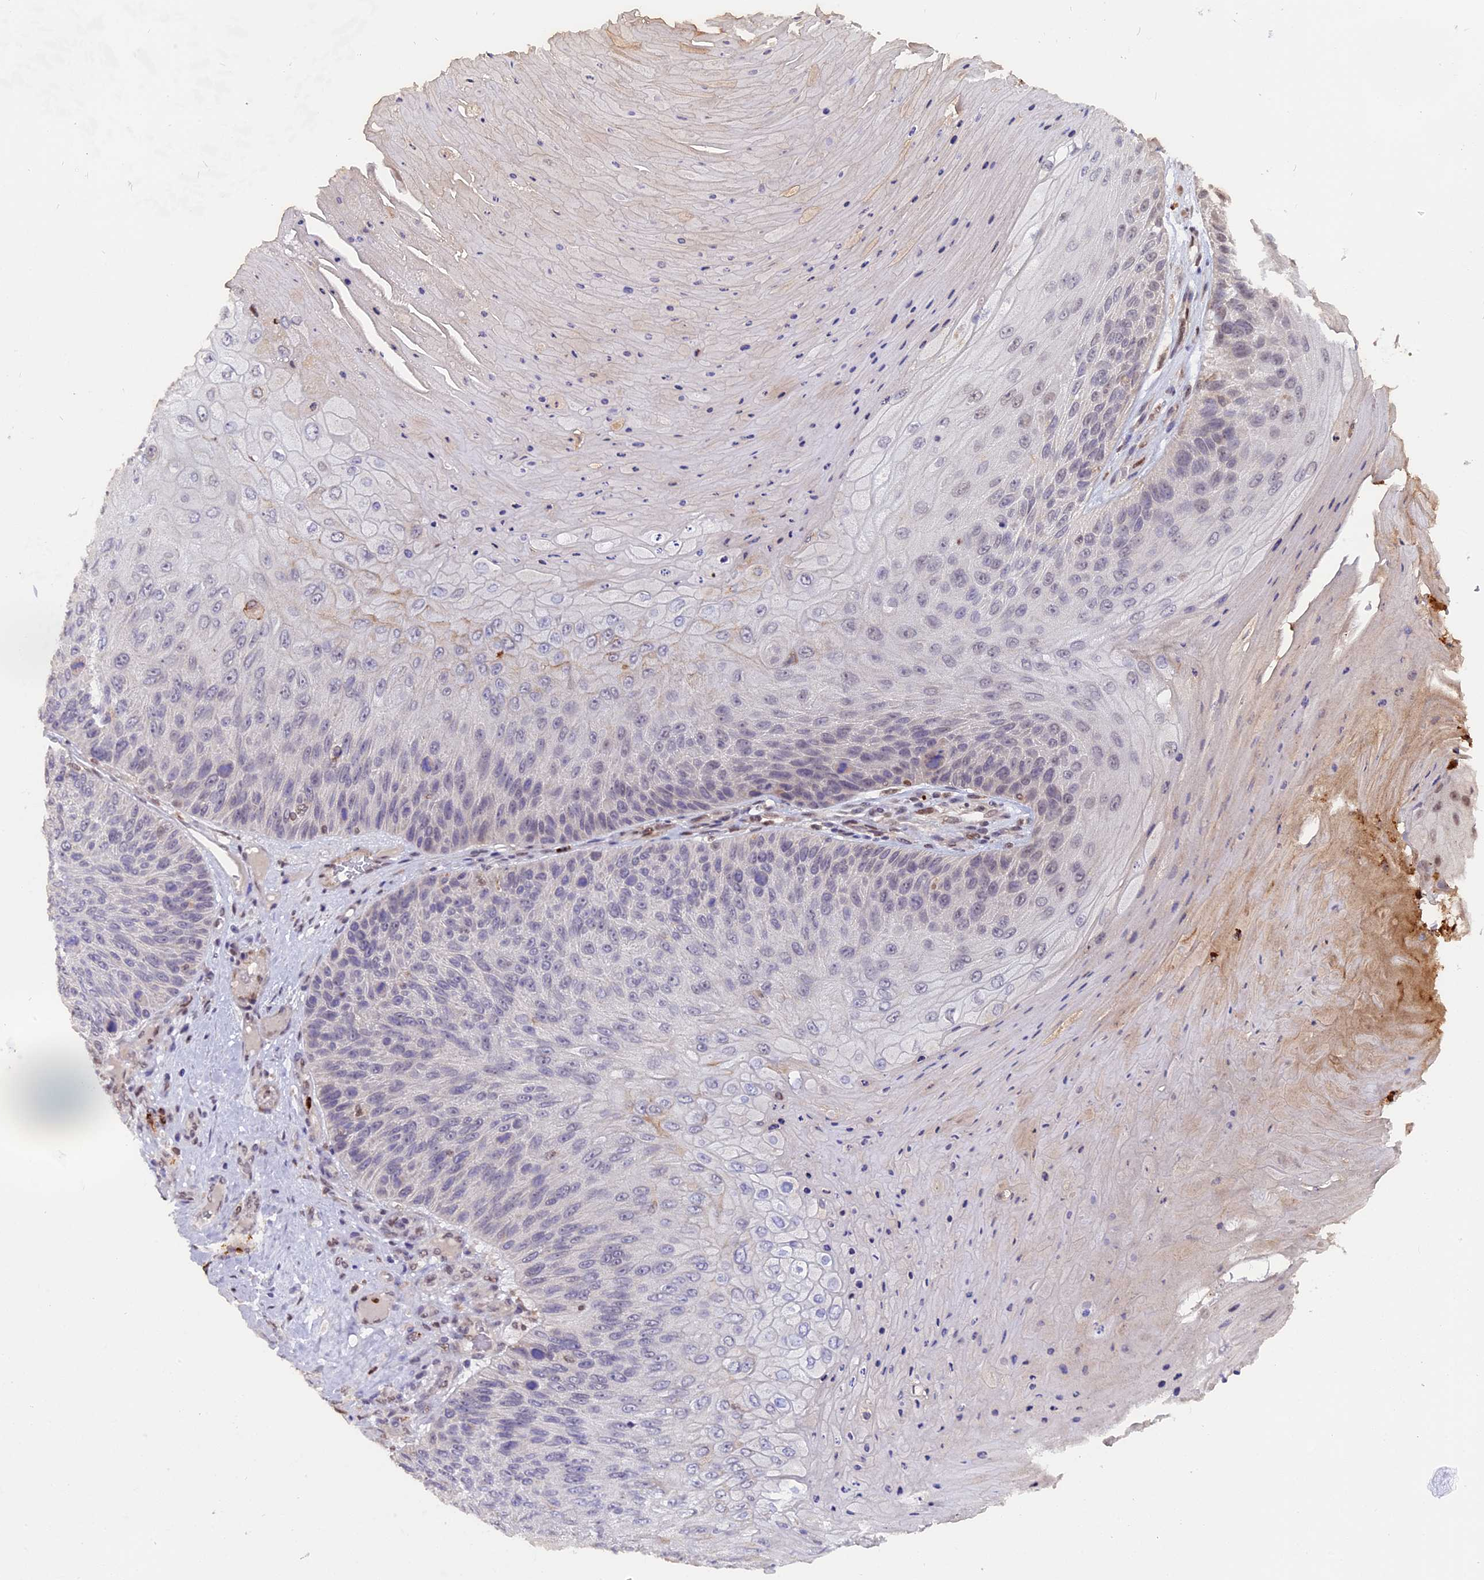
{"staining": {"intensity": "negative", "quantity": "none", "location": "none"}, "tissue": "skin cancer", "cell_type": "Tumor cells", "image_type": "cancer", "snomed": [{"axis": "morphology", "description": "Squamous cell carcinoma, NOS"}, {"axis": "topography", "description": "Skin"}], "caption": "Histopathology image shows no protein expression in tumor cells of skin squamous cell carcinoma tissue. Brightfield microscopy of IHC stained with DAB (brown) and hematoxylin (blue), captured at high magnification.", "gene": "FAM118B", "patient": {"sex": "female", "age": 88}}